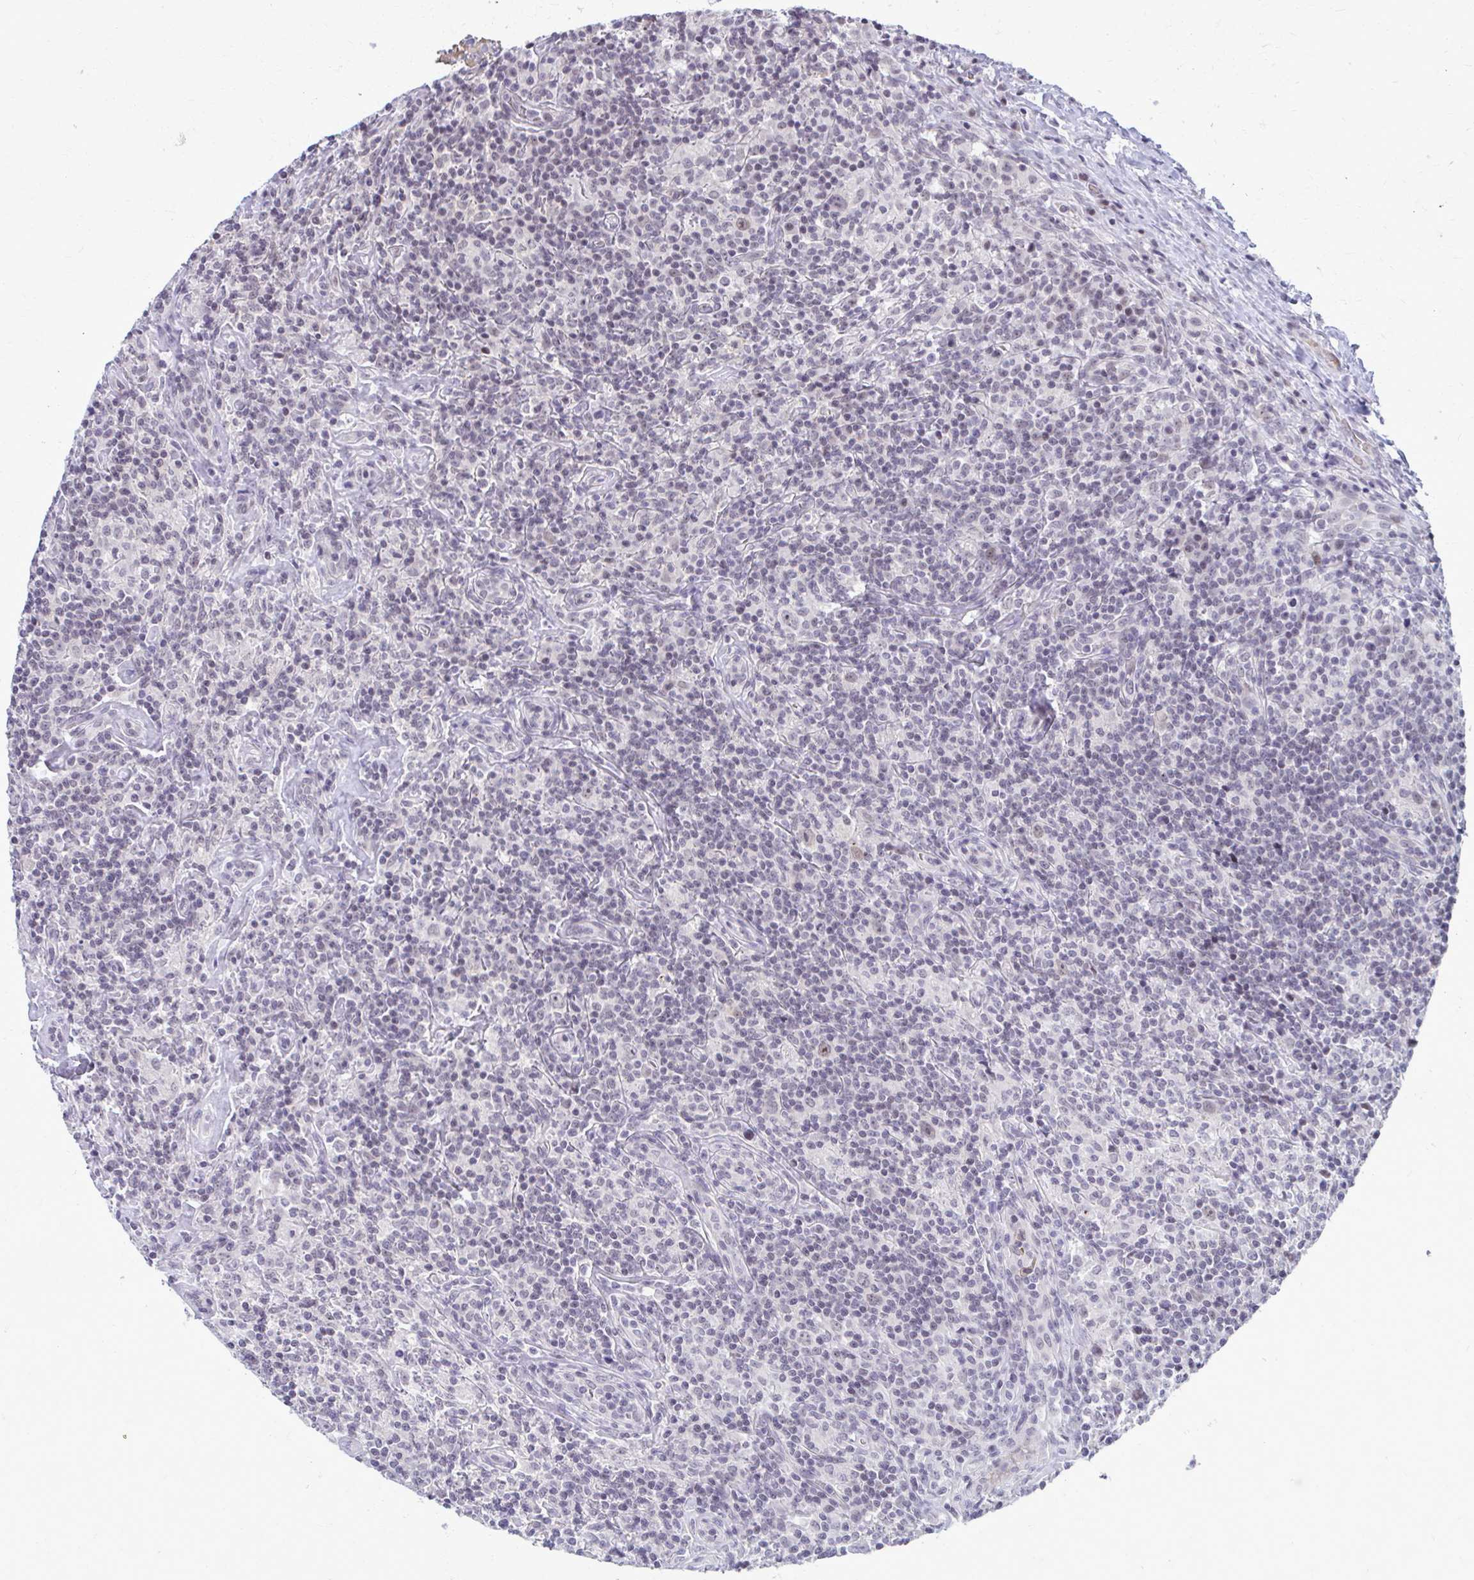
{"staining": {"intensity": "negative", "quantity": "none", "location": "none"}, "tissue": "lymphoma", "cell_type": "Tumor cells", "image_type": "cancer", "snomed": [{"axis": "morphology", "description": "Hodgkin's disease, NOS"}, {"axis": "morphology", "description": "Hodgkin's lymphoma, nodular sclerosis"}, {"axis": "topography", "description": "Lymph node"}], "caption": "The immunohistochemistry (IHC) photomicrograph has no significant staining in tumor cells of lymphoma tissue.", "gene": "MAF1", "patient": {"sex": "female", "age": 10}}